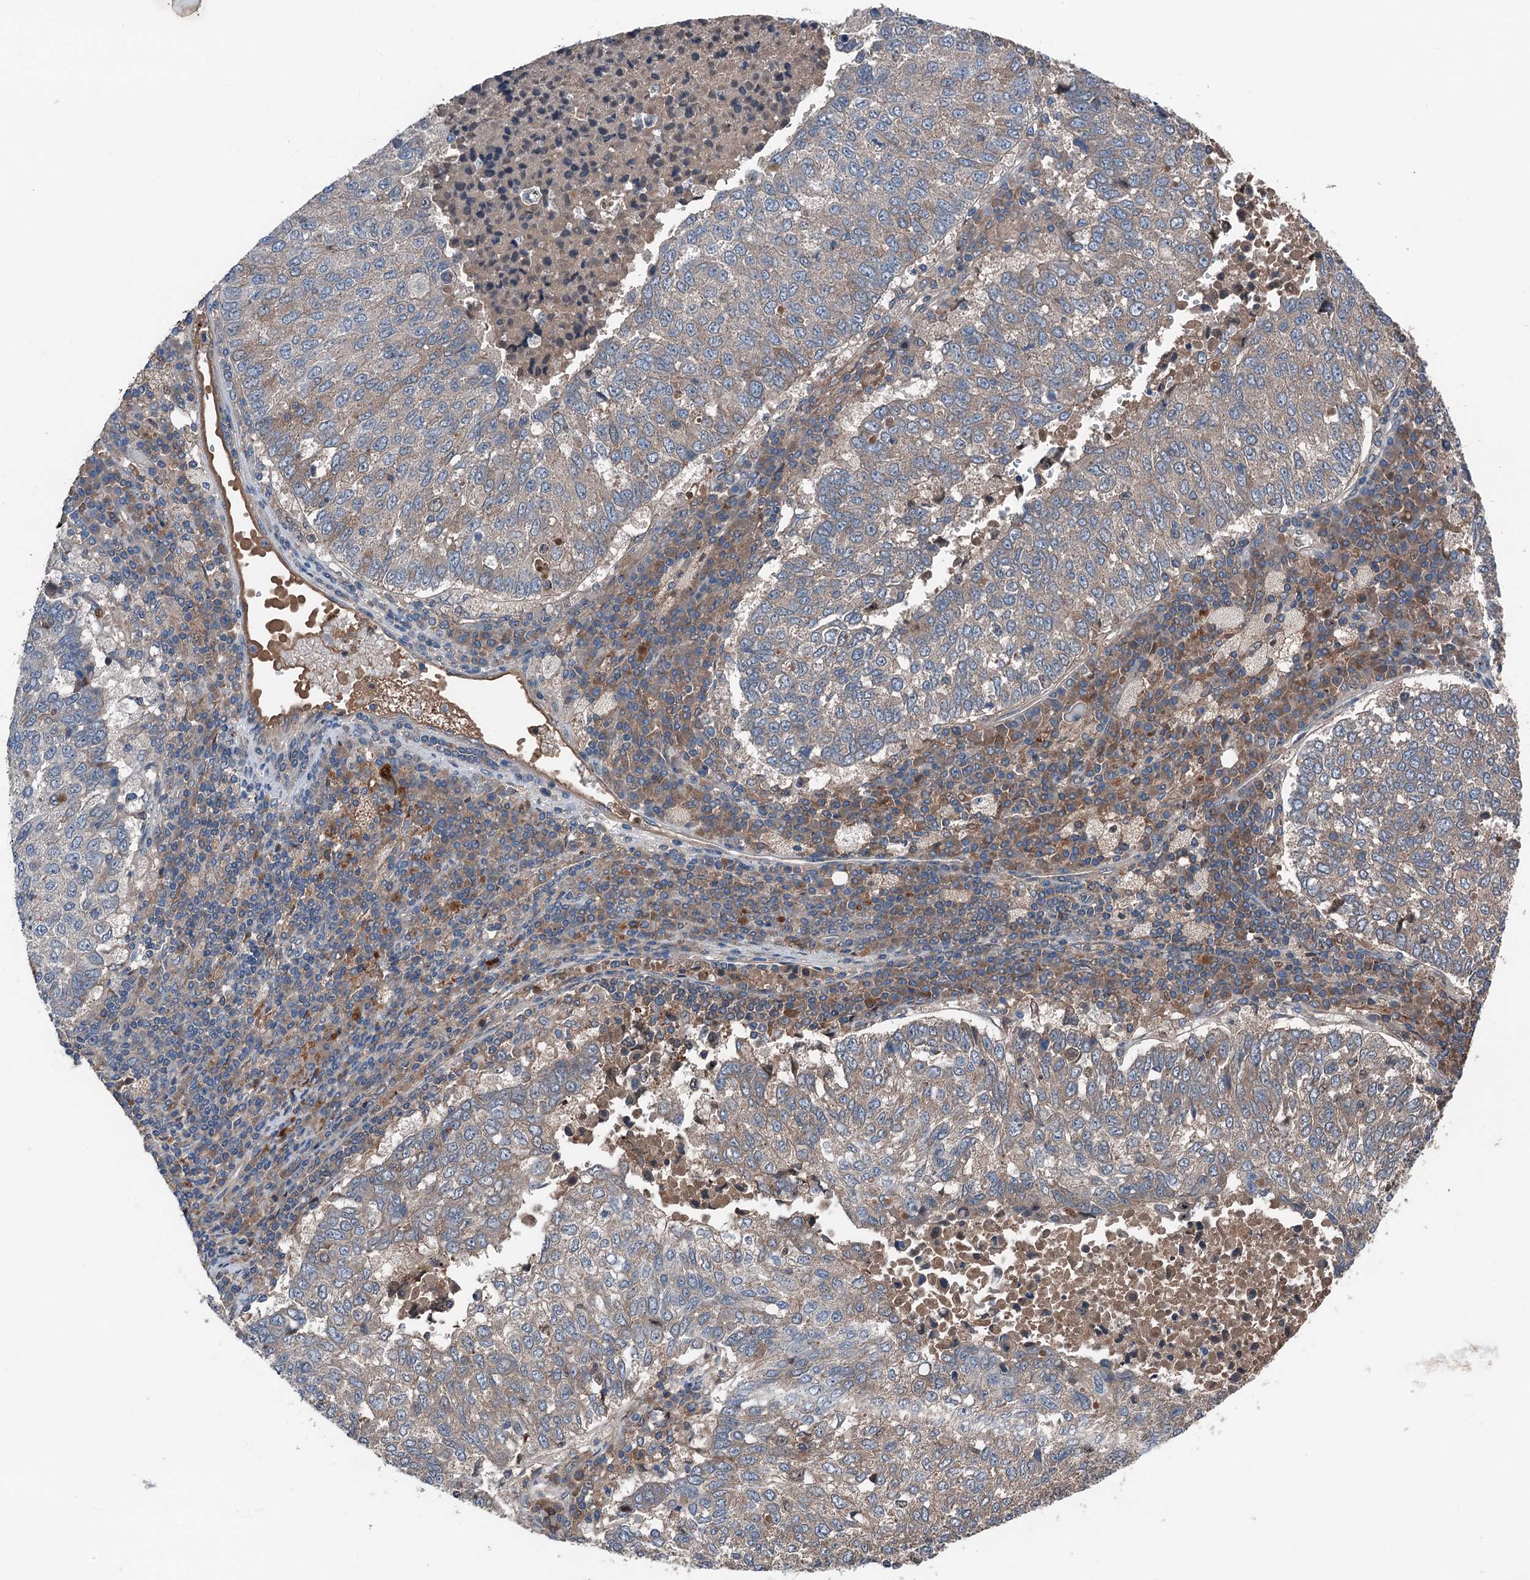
{"staining": {"intensity": "weak", "quantity": "25%-75%", "location": "cytoplasmic/membranous"}, "tissue": "lung cancer", "cell_type": "Tumor cells", "image_type": "cancer", "snomed": [{"axis": "morphology", "description": "Squamous cell carcinoma, NOS"}, {"axis": "topography", "description": "Lung"}], "caption": "Lung cancer stained with a protein marker demonstrates weak staining in tumor cells.", "gene": "SLC2A10", "patient": {"sex": "male", "age": 73}}